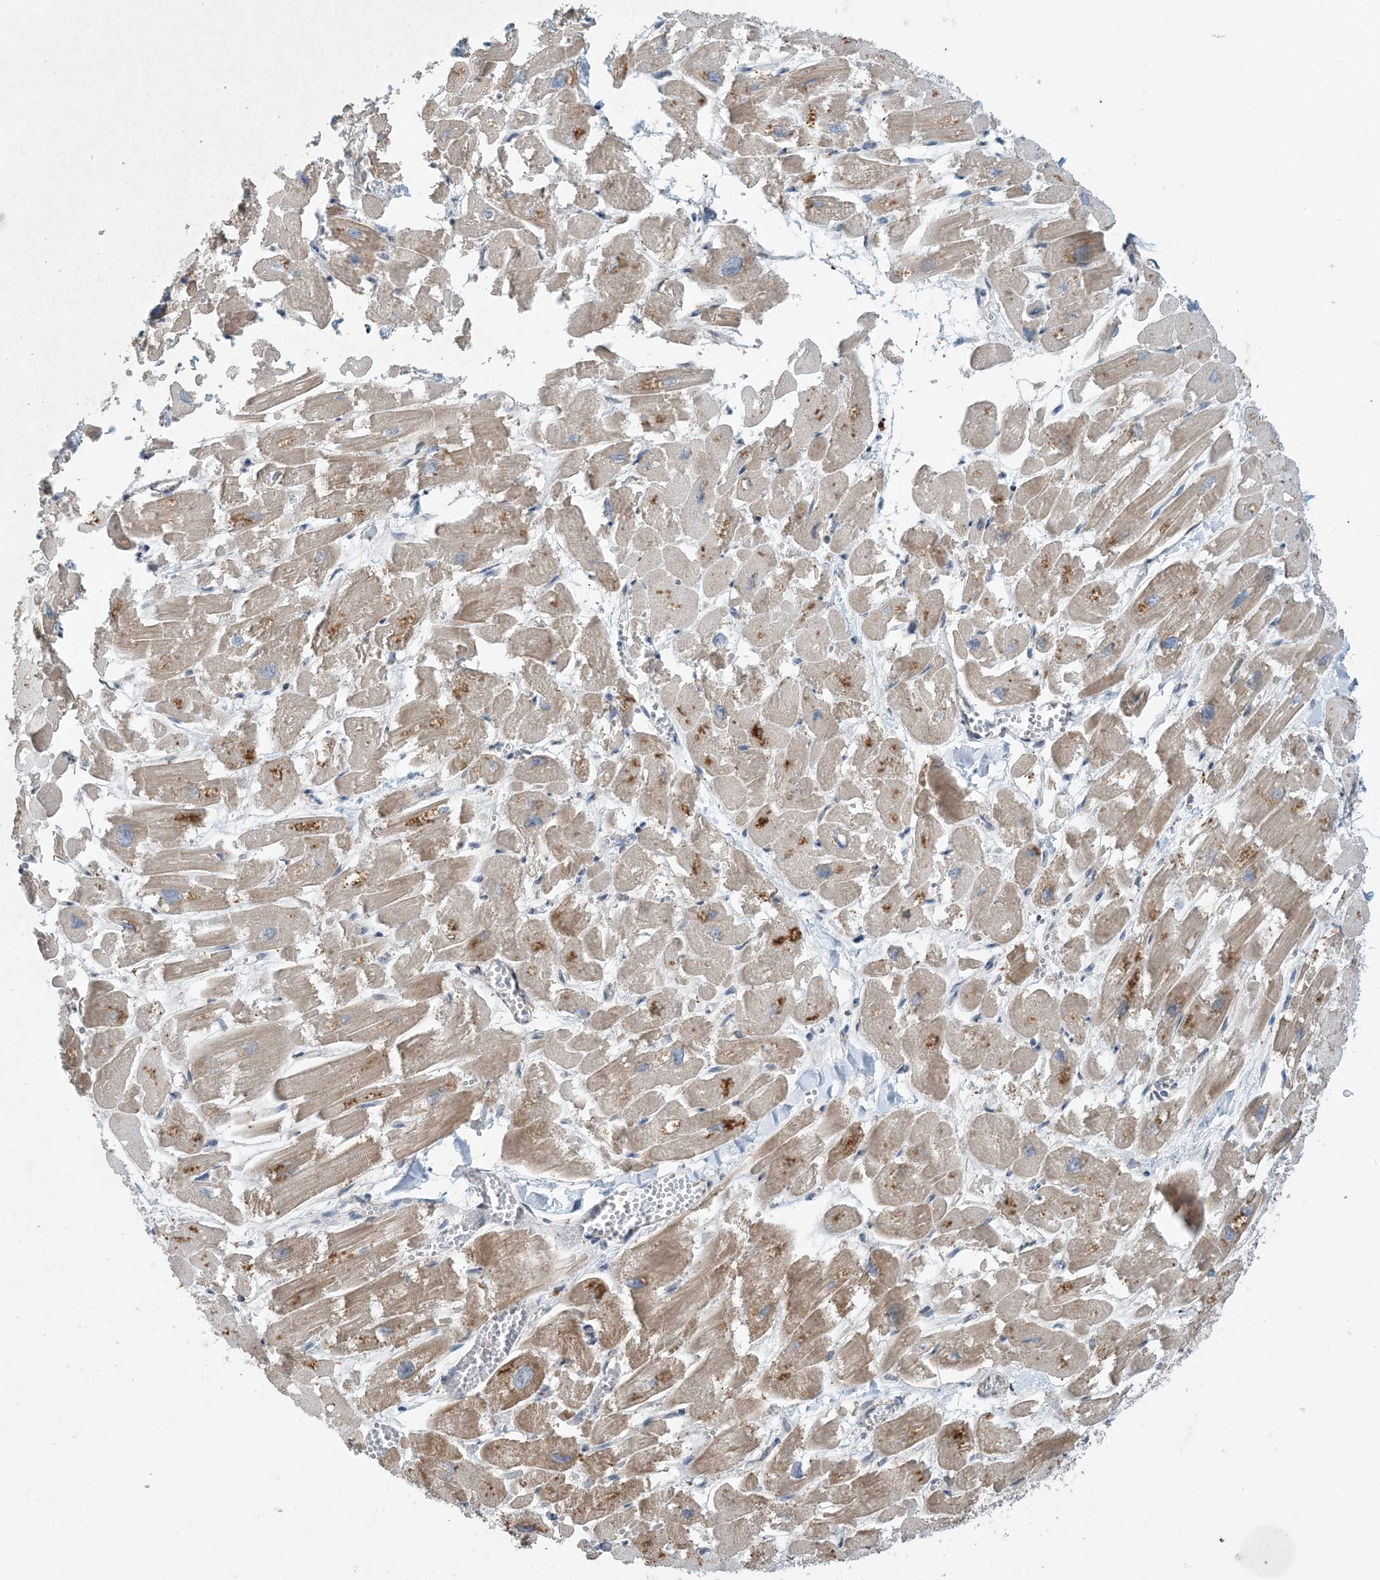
{"staining": {"intensity": "weak", "quantity": ">75%", "location": "cytoplasmic/membranous"}, "tissue": "heart muscle", "cell_type": "Cardiomyocytes", "image_type": "normal", "snomed": [{"axis": "morphology", "description": "Normal tissue, NOS"}, {"axis": "topography", "description": "Heart"}], "caption": "IHC micrograph of normal human heart muscle stained for a protein (brown), which exhibits low levels of weak cytoplasmic/membranous expression in about >75% of cardiomyocytes.", "gene": "PHOSPHO2", "patient": {"sex": "male", "age": 54}}